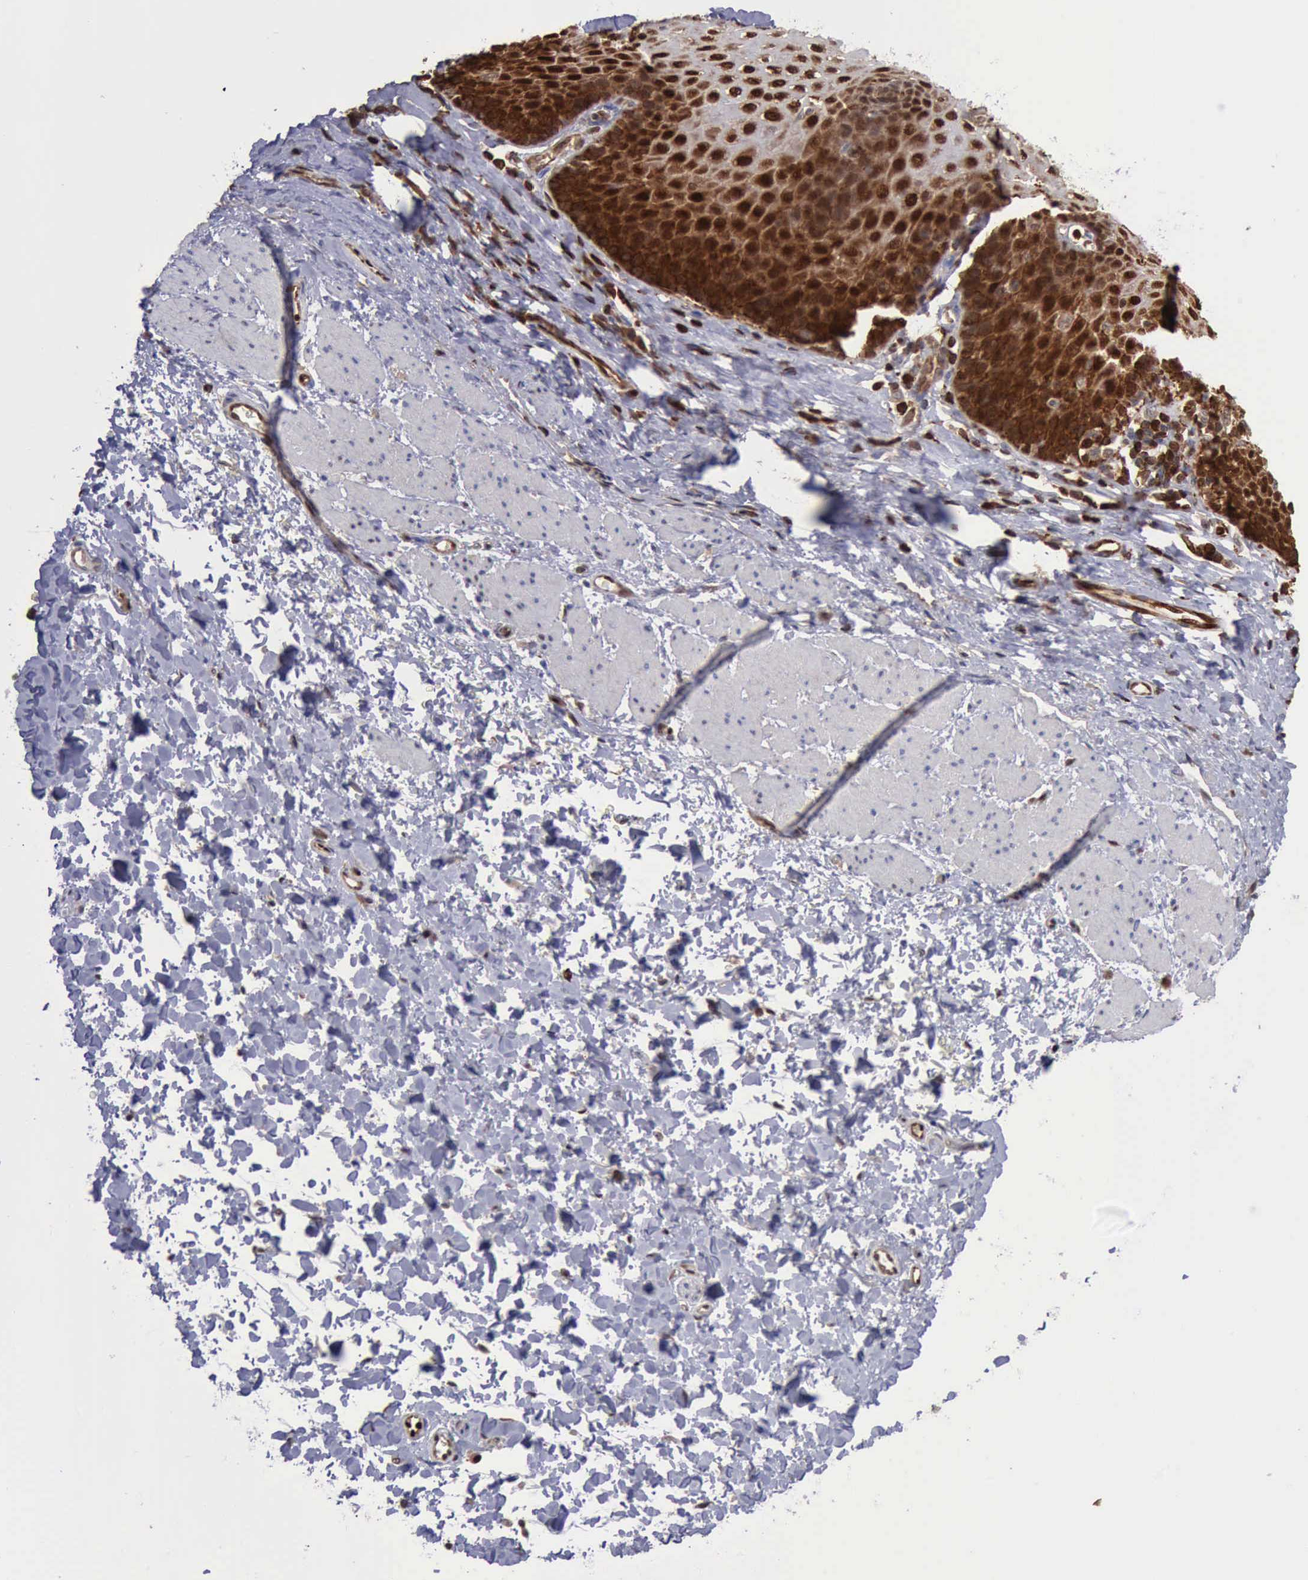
{"staining": {"intensity": "strong", "quantity": ">75%", "location": "cytoplasmic/membranous,nuclear"}, "tissue": "esophagus", "cell_type": "Squamous epithelial cells", "image_type": "normal", "snomed": [{"axis": "morphology", "description": "Normal tissue, NOS"}, {"axis": "topography", "description": "Esophagus"}], "caption": "Protein staining of benign esophagus shows strong cytoplasmic/membranous,nuclear expression in about >75% of squamous epithelial cells. Nuclei are stained in blue.", "gene": "PDCD4", "patient": {"sex": "male", "age": 72}}